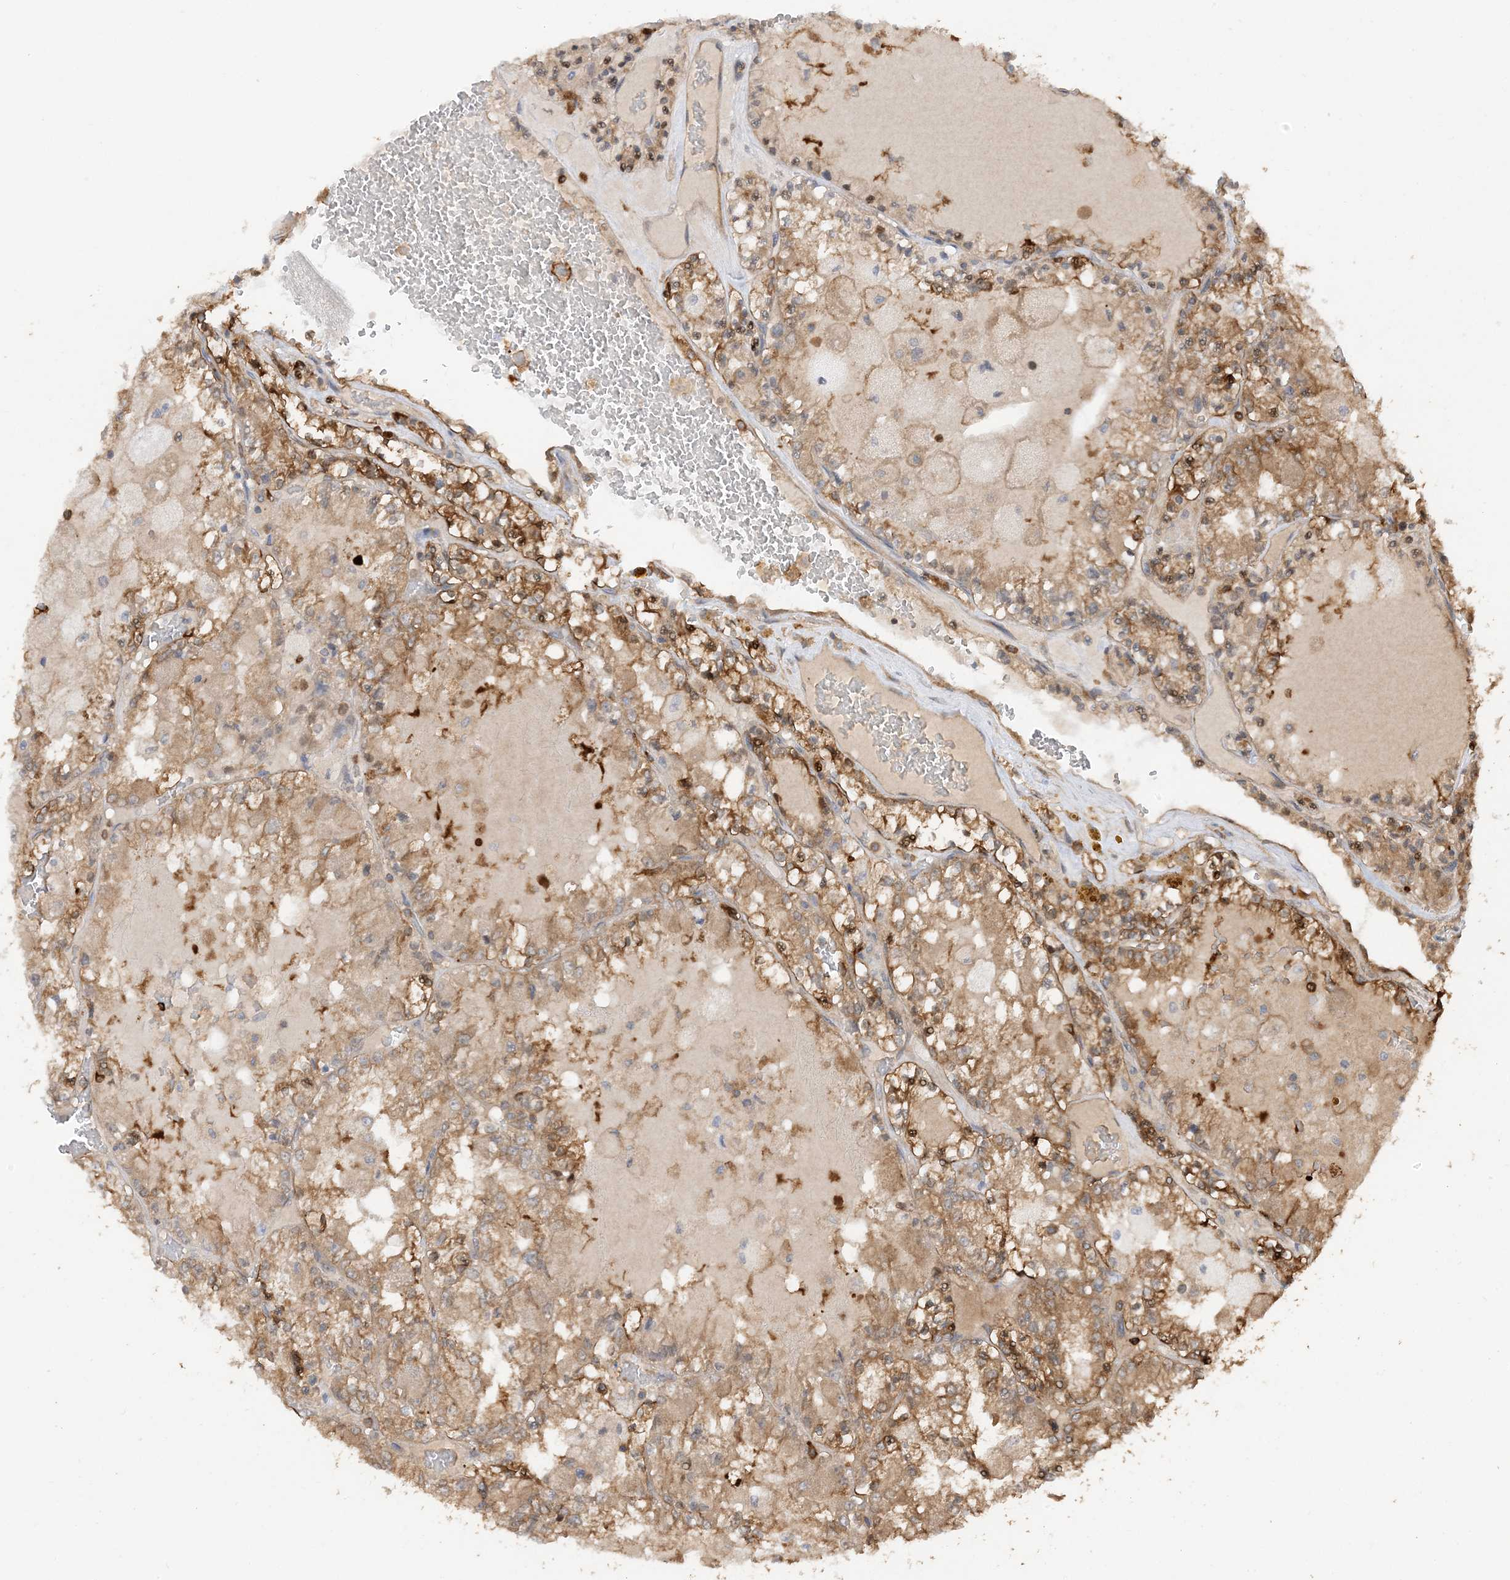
{"staining": {"intensity": "moderate", "quantity": ">75%", "location": "cytoplasmic/membranous"}, "tissue": "renal cancer", "cell_type": "Tumor cells", "image_type": "cancer", "snomed": [{"axis": "morphology", "description": "Adenocarcinoma, NOS"}, {"axis": "topography", "description": "Kidney"}], "caption": "Renal adenocarcinoma stained with a protein marker demonstrates moderate staining in tumor cells.", "gene": "PHACTR2", "patient": {"sex": "female", "age": 56}}